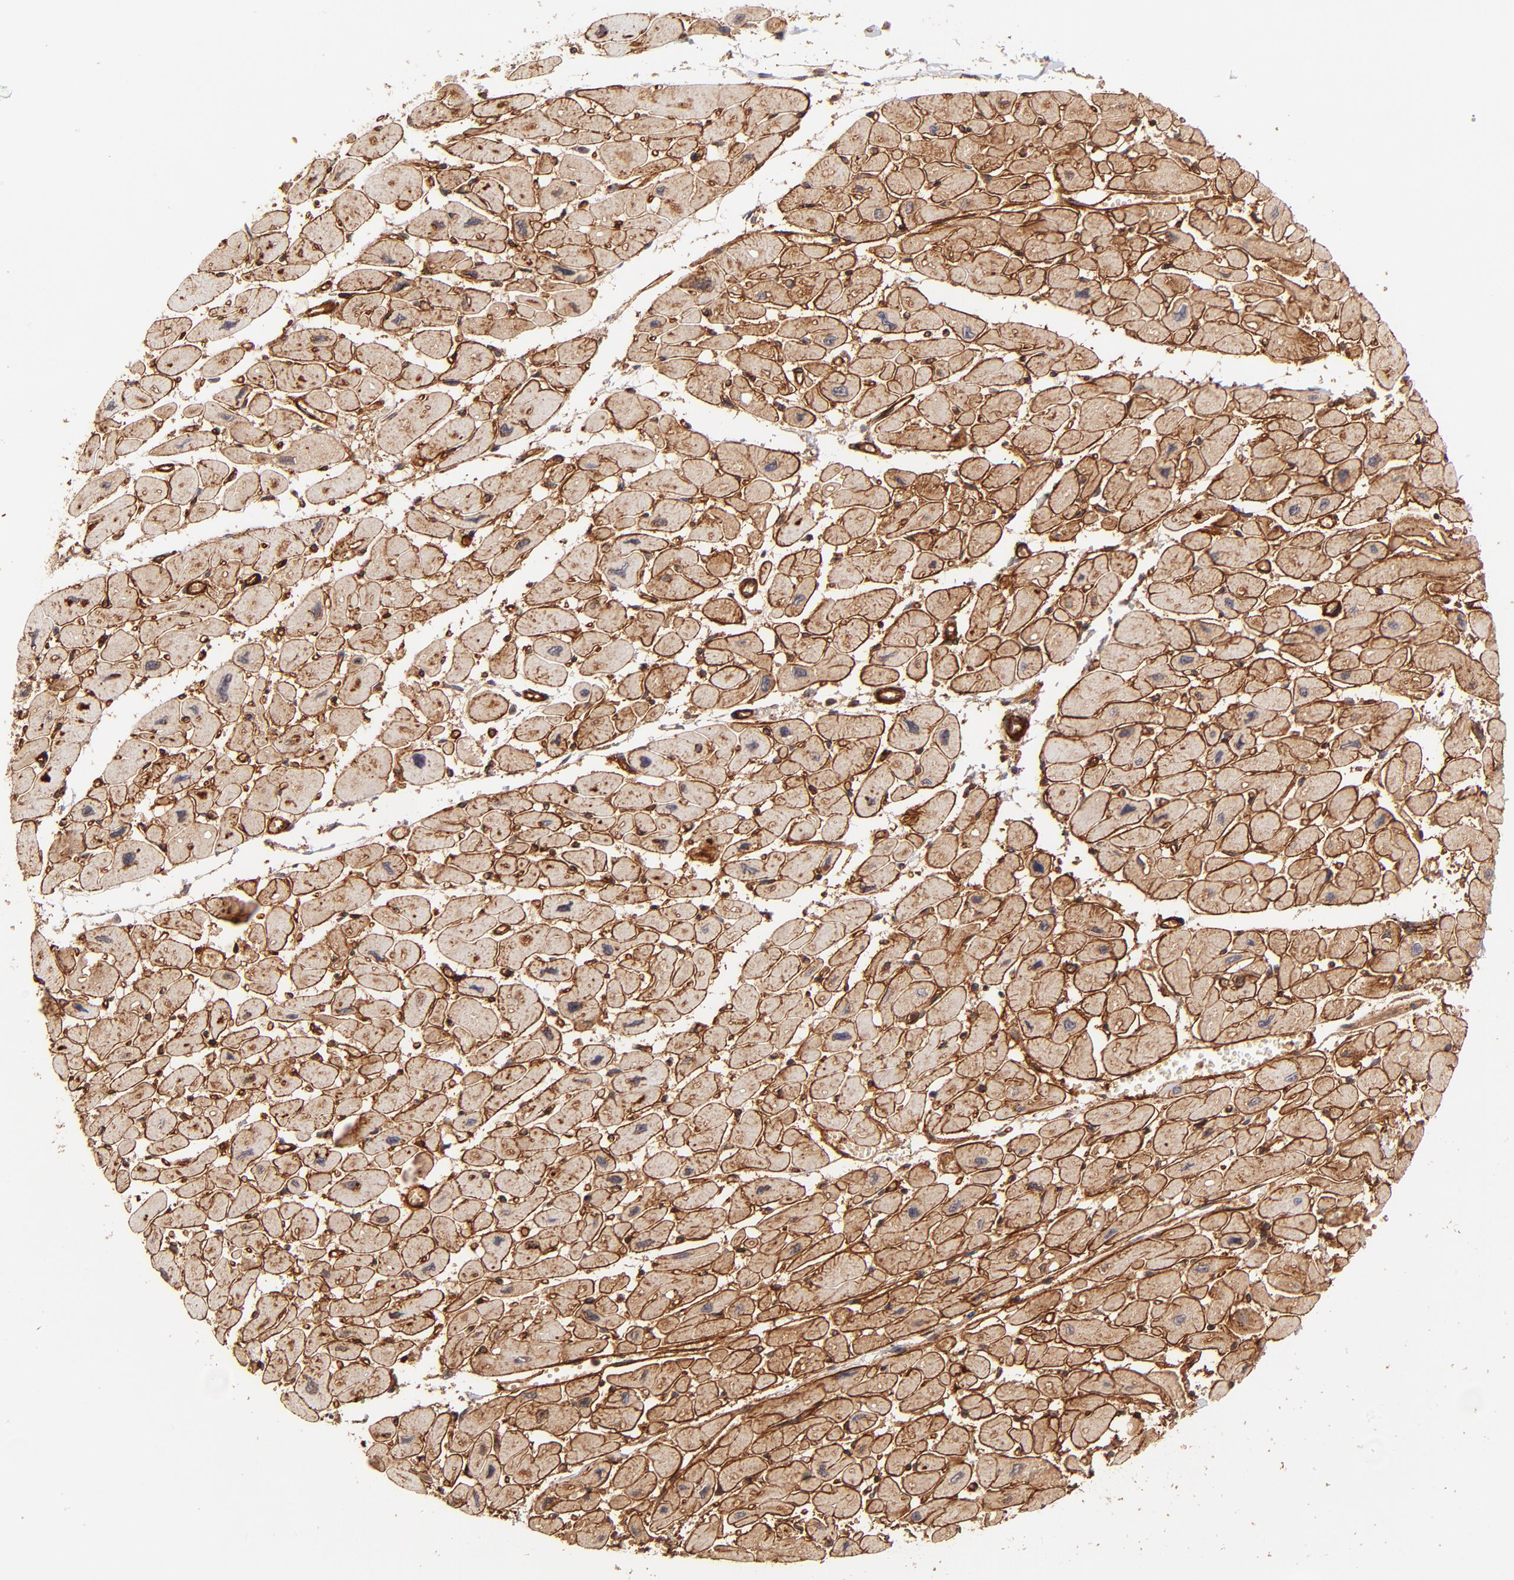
{"staining": {"intensity": "strong", "quantity": ">75%", "location": "cytoplasmic/membranous"}, "tissue": "heart muscle", "cell_type": "Cardiomyocytes", "image_type": "normal", "snomed": [{"axis": "morphology", "description": "Normal tissue, NOS"}, {"axis": "topography", "description": "Heart"}], "caption": "High-magnification brightfield microscopy of benign heart muscle stained with DAB (3,3'-diaminobenzidine) (brown) and counterstained with hematoxylin (blue). cardiomyocytes exhibit strong cytoplasmic/membranous expression is appreciated in about>75% of cells.", "gene": "ITGB1", "patient": {"sex": "female", "age": 54}}